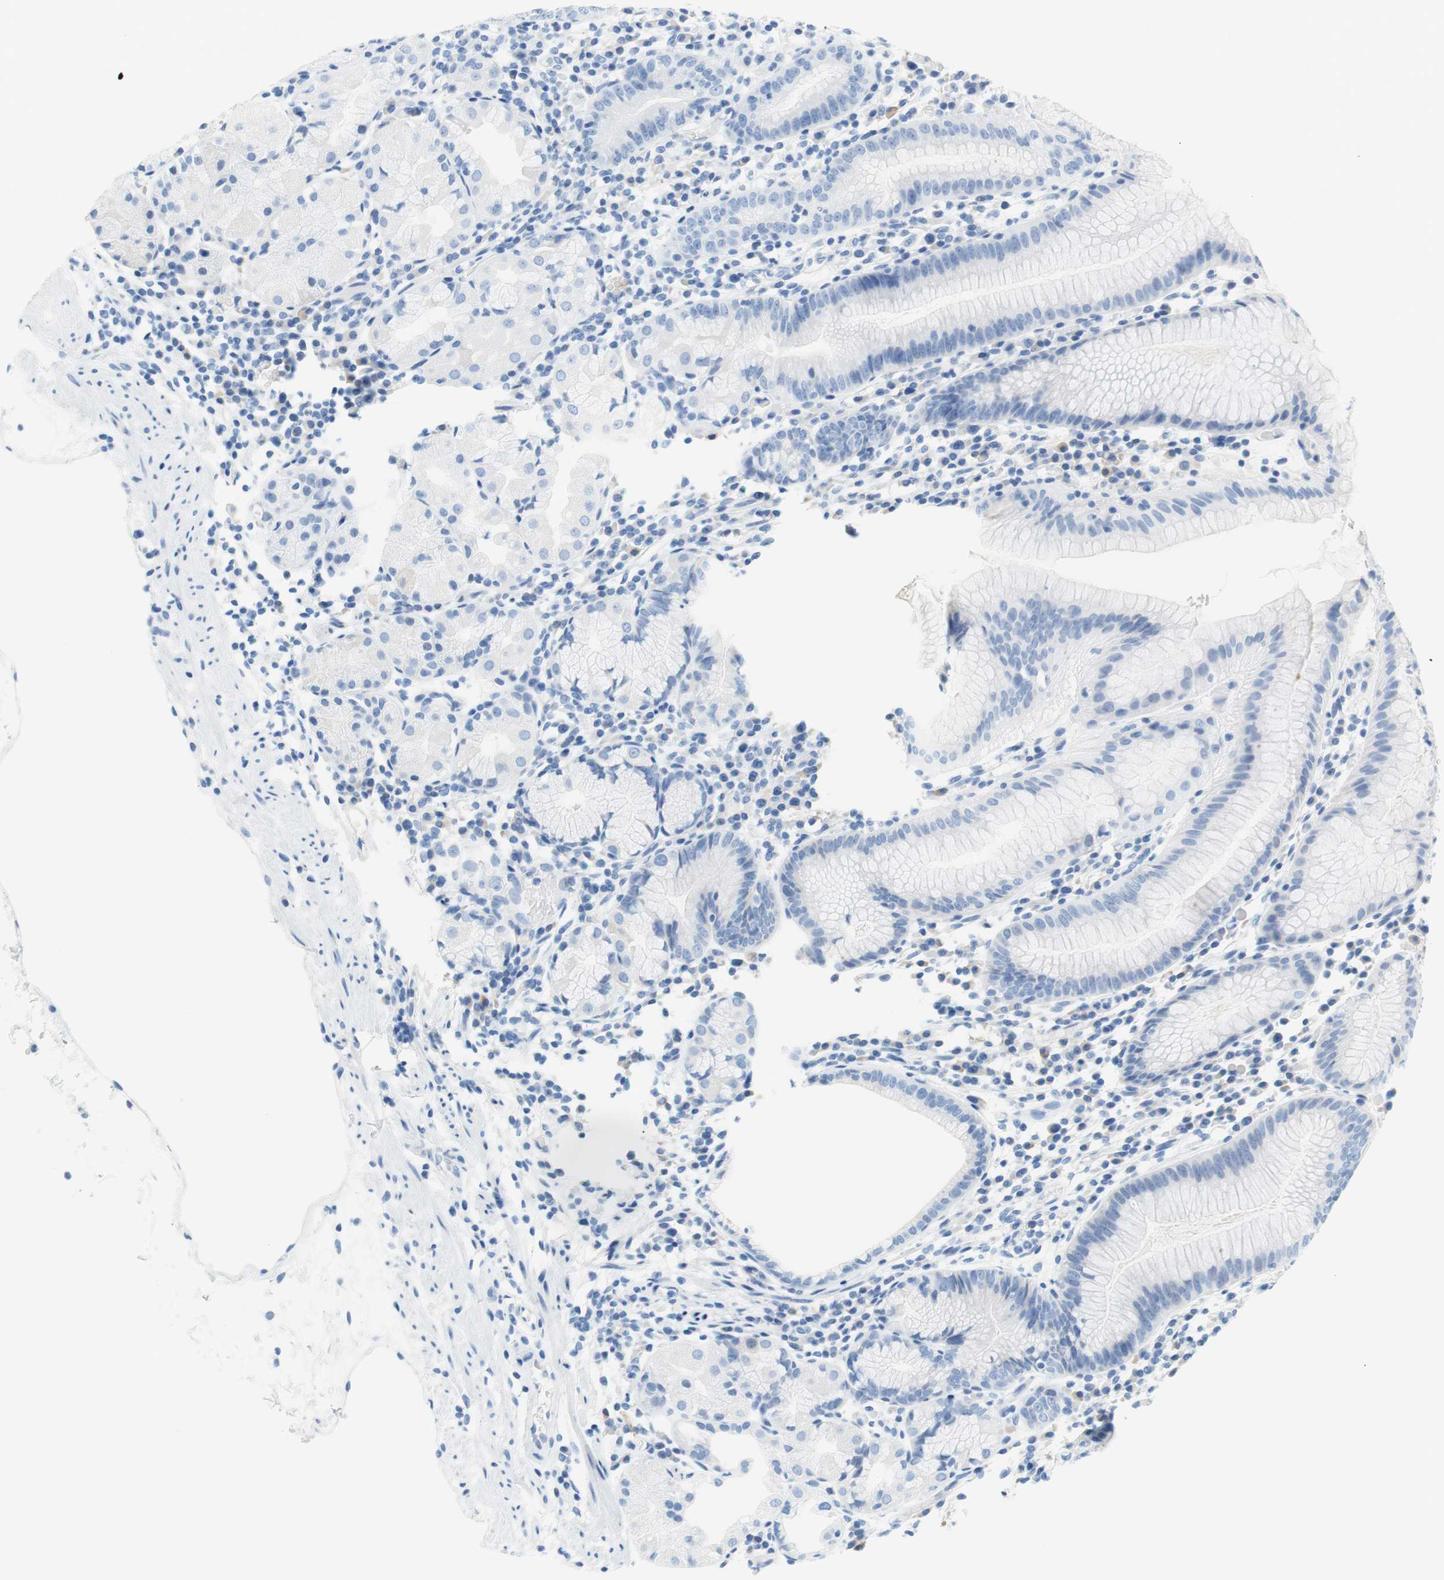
{"staining": {"intensity": "negative", "quantity": "none", "location": "none"}, "tissue": "stomach", "cell_type": "Glandular cells", "image_type": "normal", "snomed": [{"axis": "morphology", "description": "Normal tissue, NOS"}, {"axis": "topography", "description": "Stomach"}, {"axis": "topography", "description": "Stomach, lower"}], "caption": "Histopathology image shows no protein positivity in glandular cells of unremarkable stomach.", "gene": "MYH1", "patient": {"sex": "female", "age": 75}}